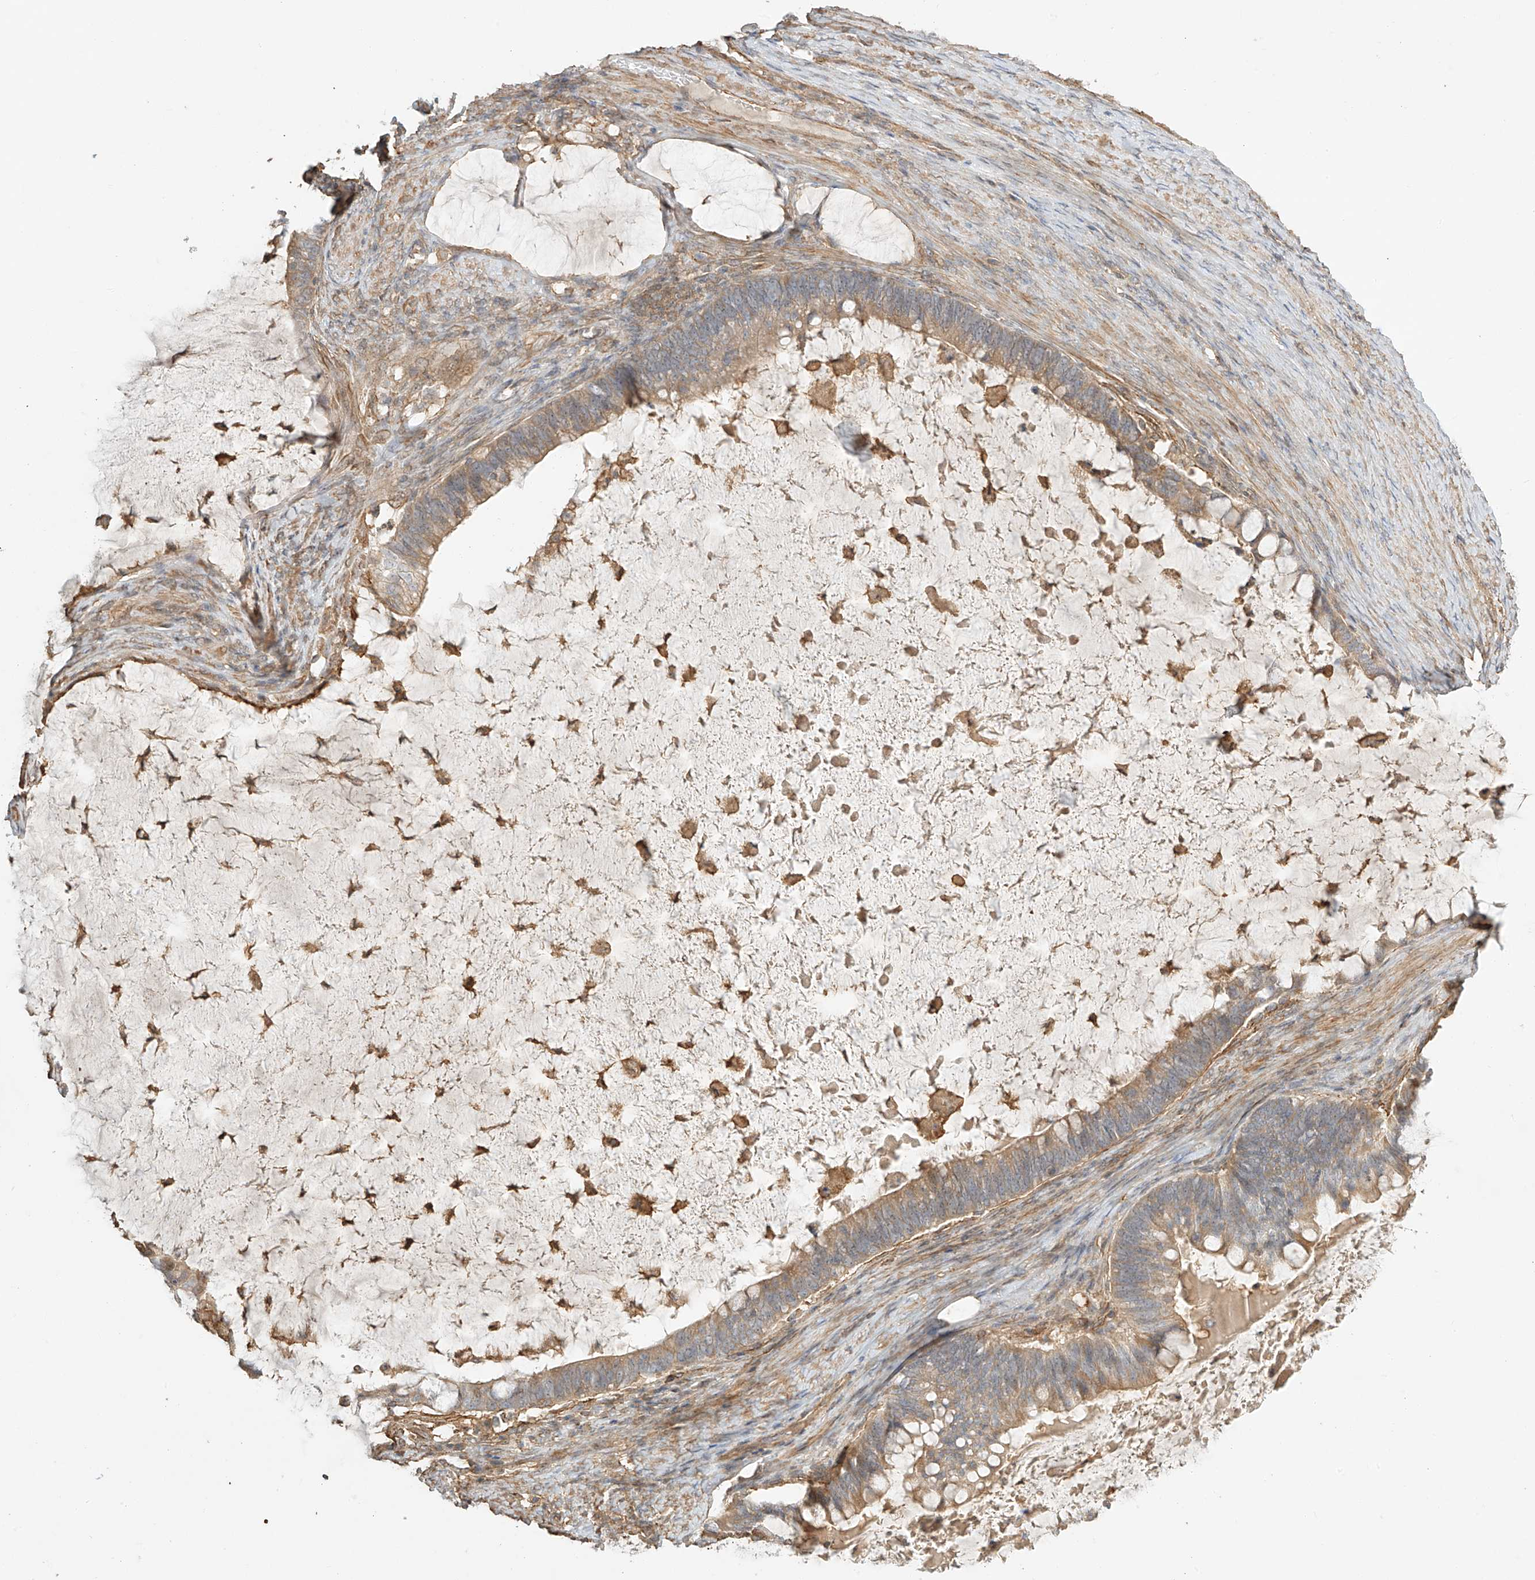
{"staining": {"intensity": "moderate", "quantity": ">75%", "location": "cytoplasmic/membranous"}, "tissue": "ovarian cancer", "cell_type": "Tumor cells", "image_type": "cancer", "snomed": [{"axis": "morphology", "description": "Cystadenocarcinoma, mucinous, NOS"}, {"axis": "topography", "description": "Ovary"}], "caption": "Mucinous cystadenocarcinoma (ovarian) stained with DAB (3,3'-diaminobenzidine) immunohistochemistry exhibits medium levels of moderate cytoplasmic/membranous expression in approximately >75% of tumor cells.", "gene": "CSMD3", "patient": {"sex": "female", "age": 61}}